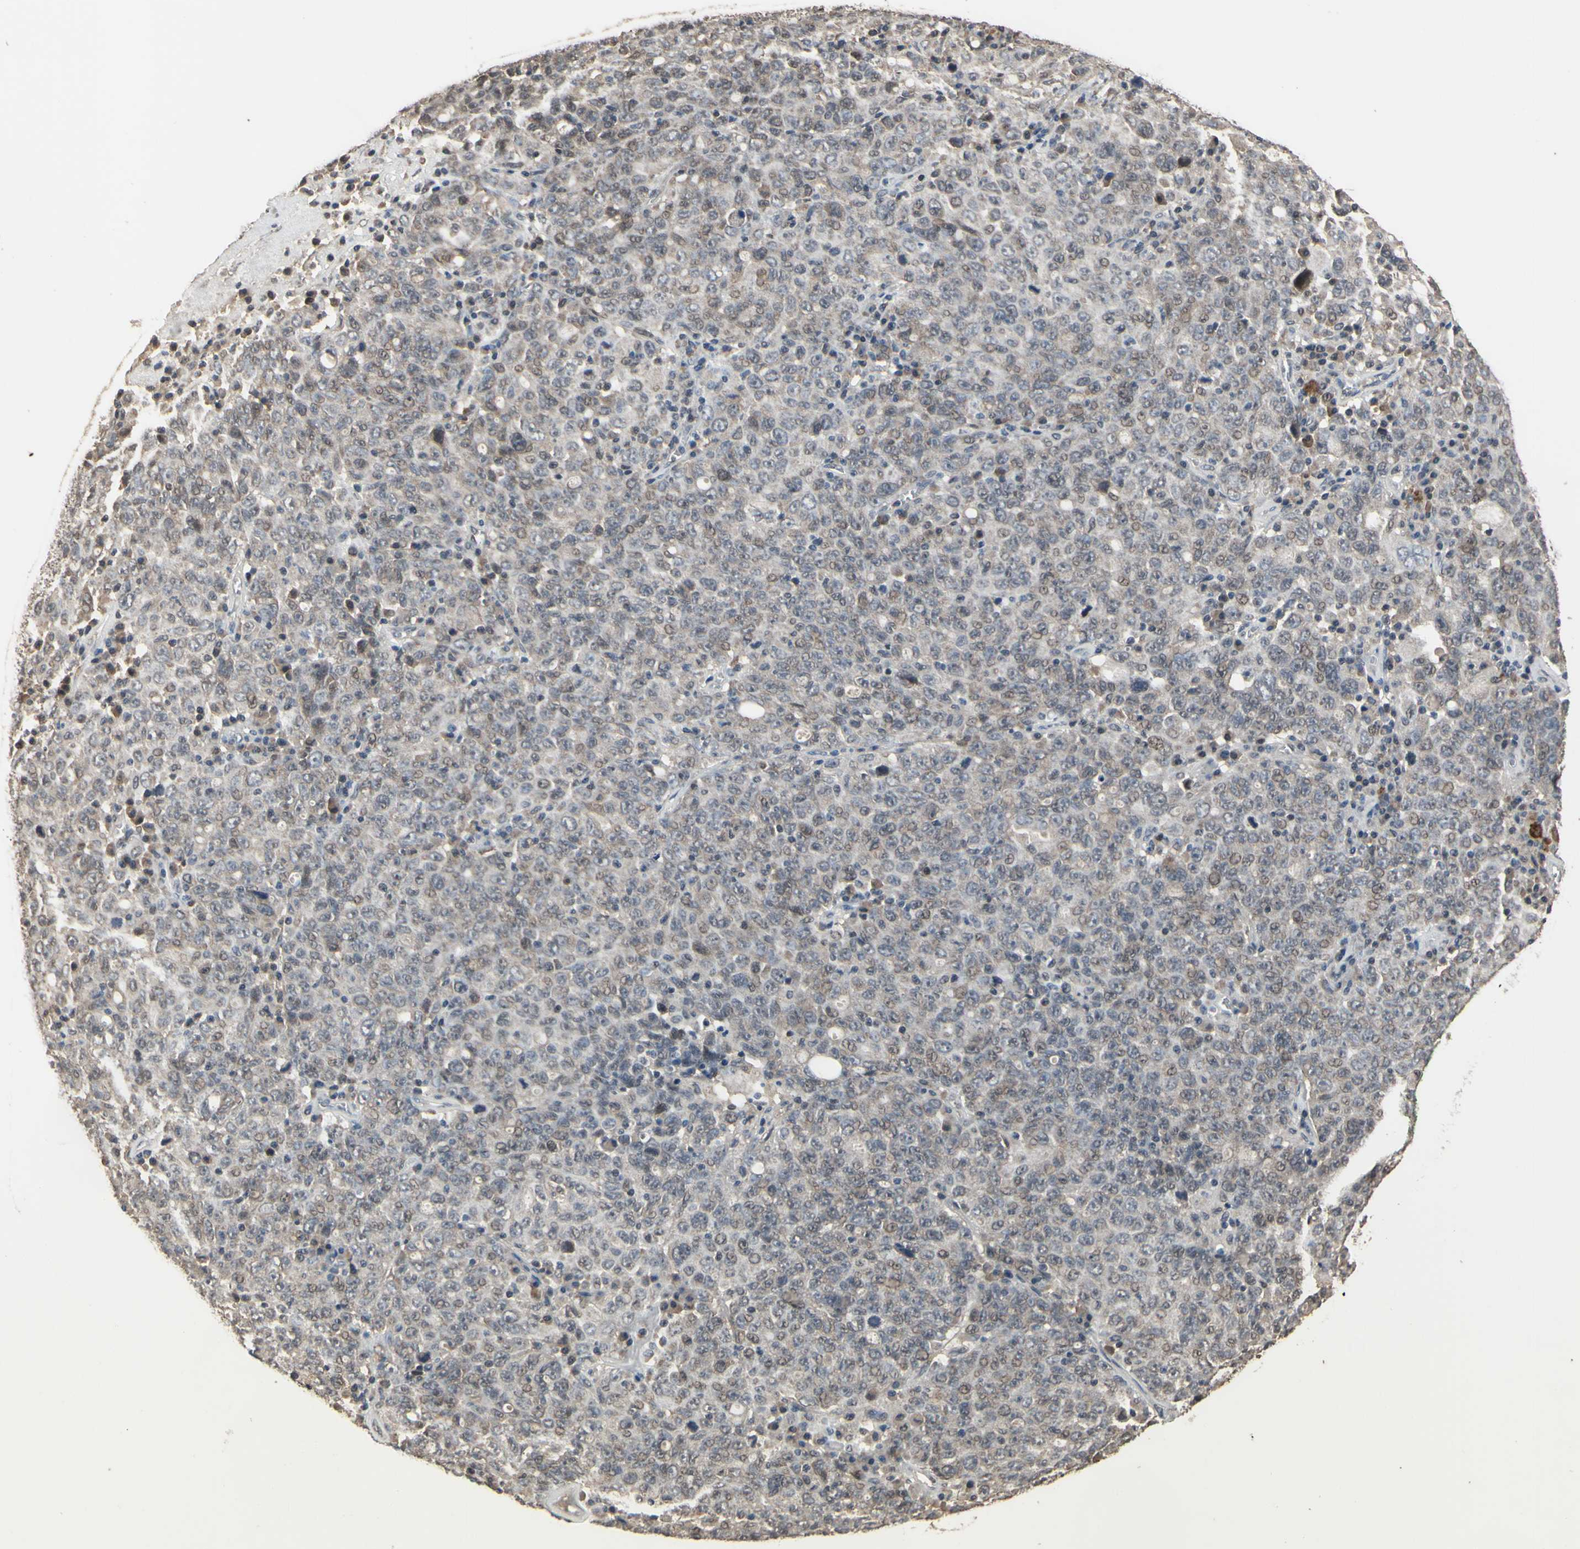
{"staining": {"intensity": "weak", "quantity": "25%-75%", "location": "cytoplasmic/membranous,nuclear"}, "tissue": "ovarian cancer", "cell_type": "Tumor cells", "image_type": "cancer", "snomed": [{"axis": "morphology", "description": "Carcinoma, endometroid"}, {"axis": "topography", "description": "Ovary"}], "caption": "Protein expression analysis of ovarian cancer displays weak cytoplasmic/membranous and nuclear expression in about 25%-75% of tumor cells.", "gene": "ZNF174", "patient": {"sex": "female", "age": 62}}